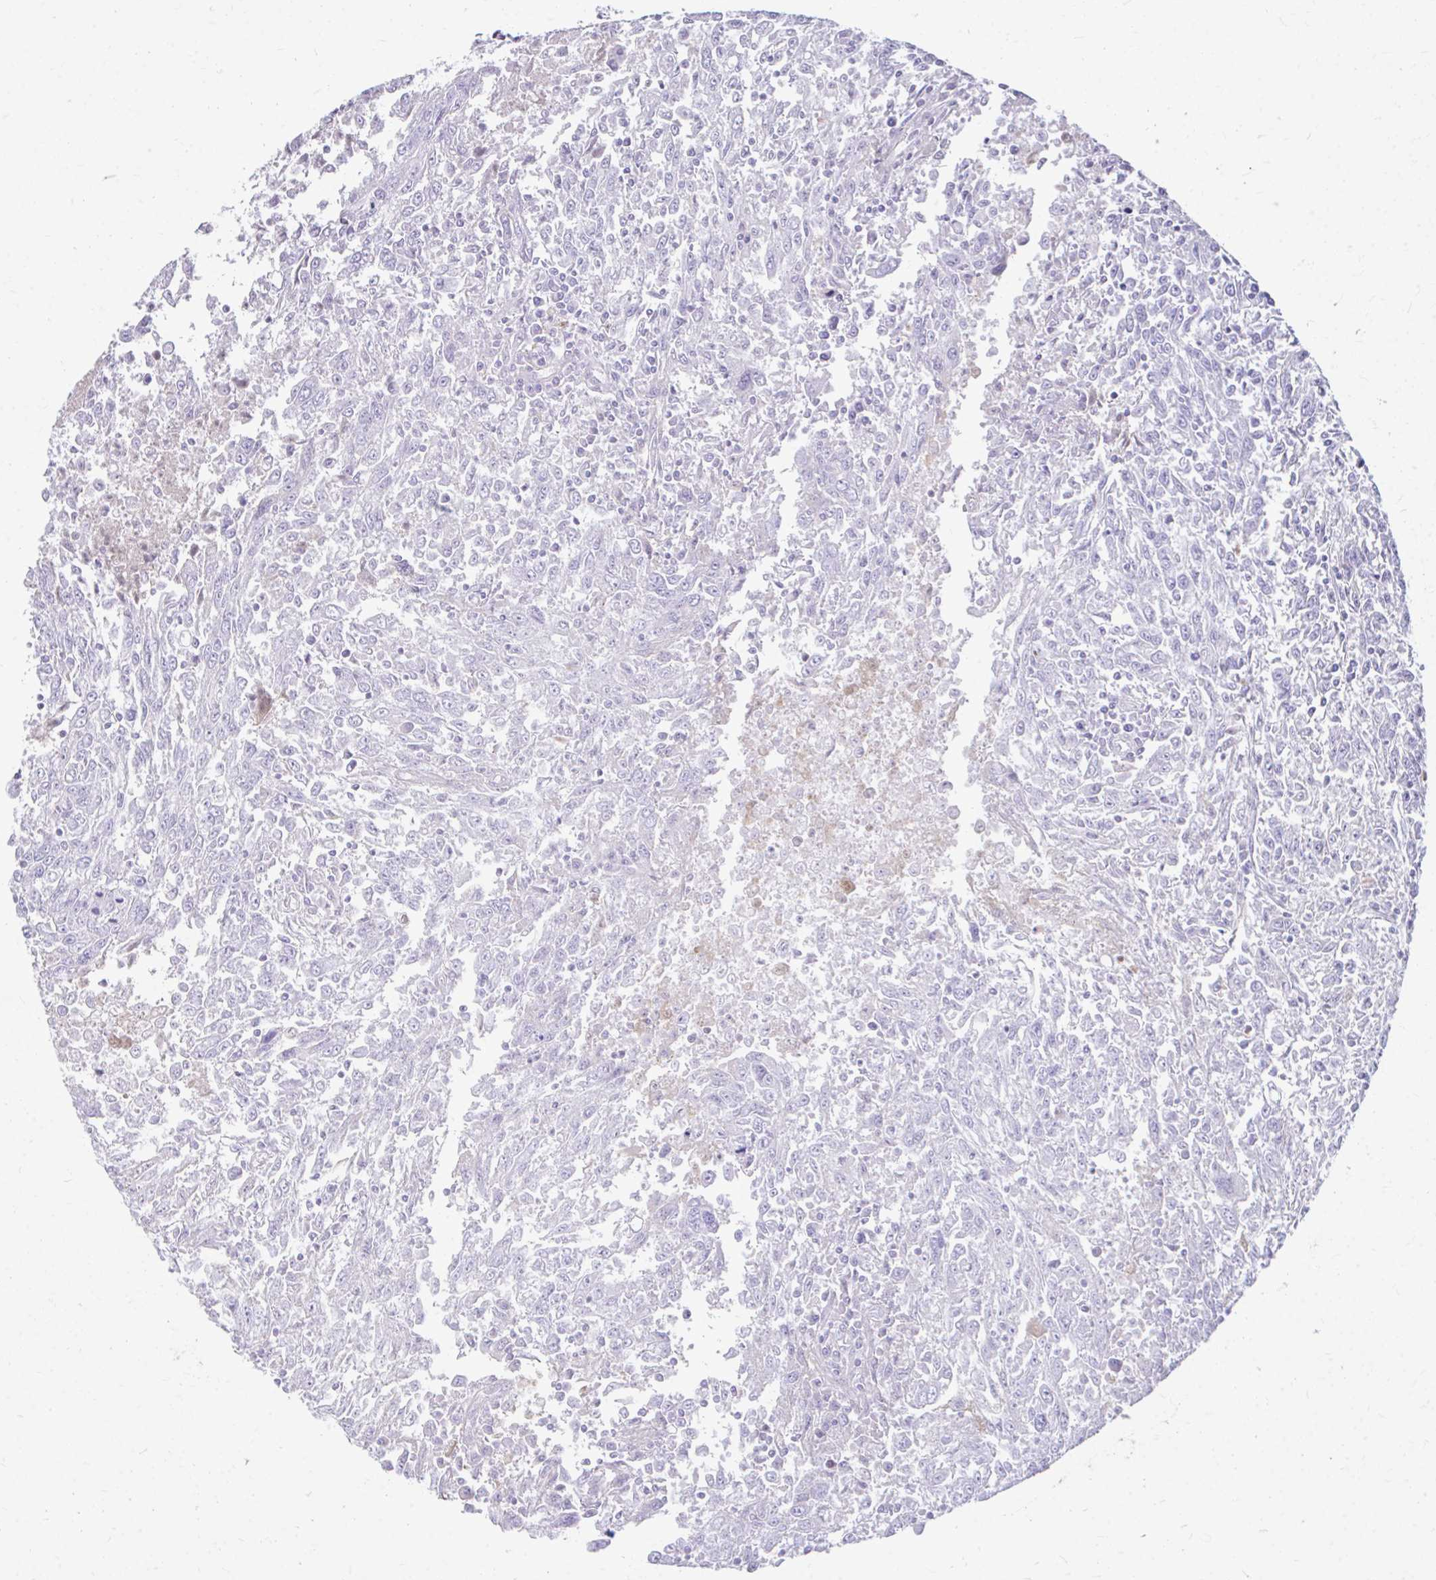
{"staining": {"intensity": "negative", "quantity": "none", "location": "none"}, "tissue": "breast cancer", "cell_type": "Tumor cells", "image_type": "cancer", "snomed": [{"axis": "morphology", "description": "Duct carcinoma"}, {"axis": "topography", "description": "Breast"}], "caption": "A micrograph of invasive ductal carcinoma (breast) stained for a protein demonstrates no brown staining in tumor cells. The staining is performed using DAB brown chromogen with nuclei counter-stained in using hematoxylin.", "gene": "CFH", "patient": {"sex": "female", "age": 50}}